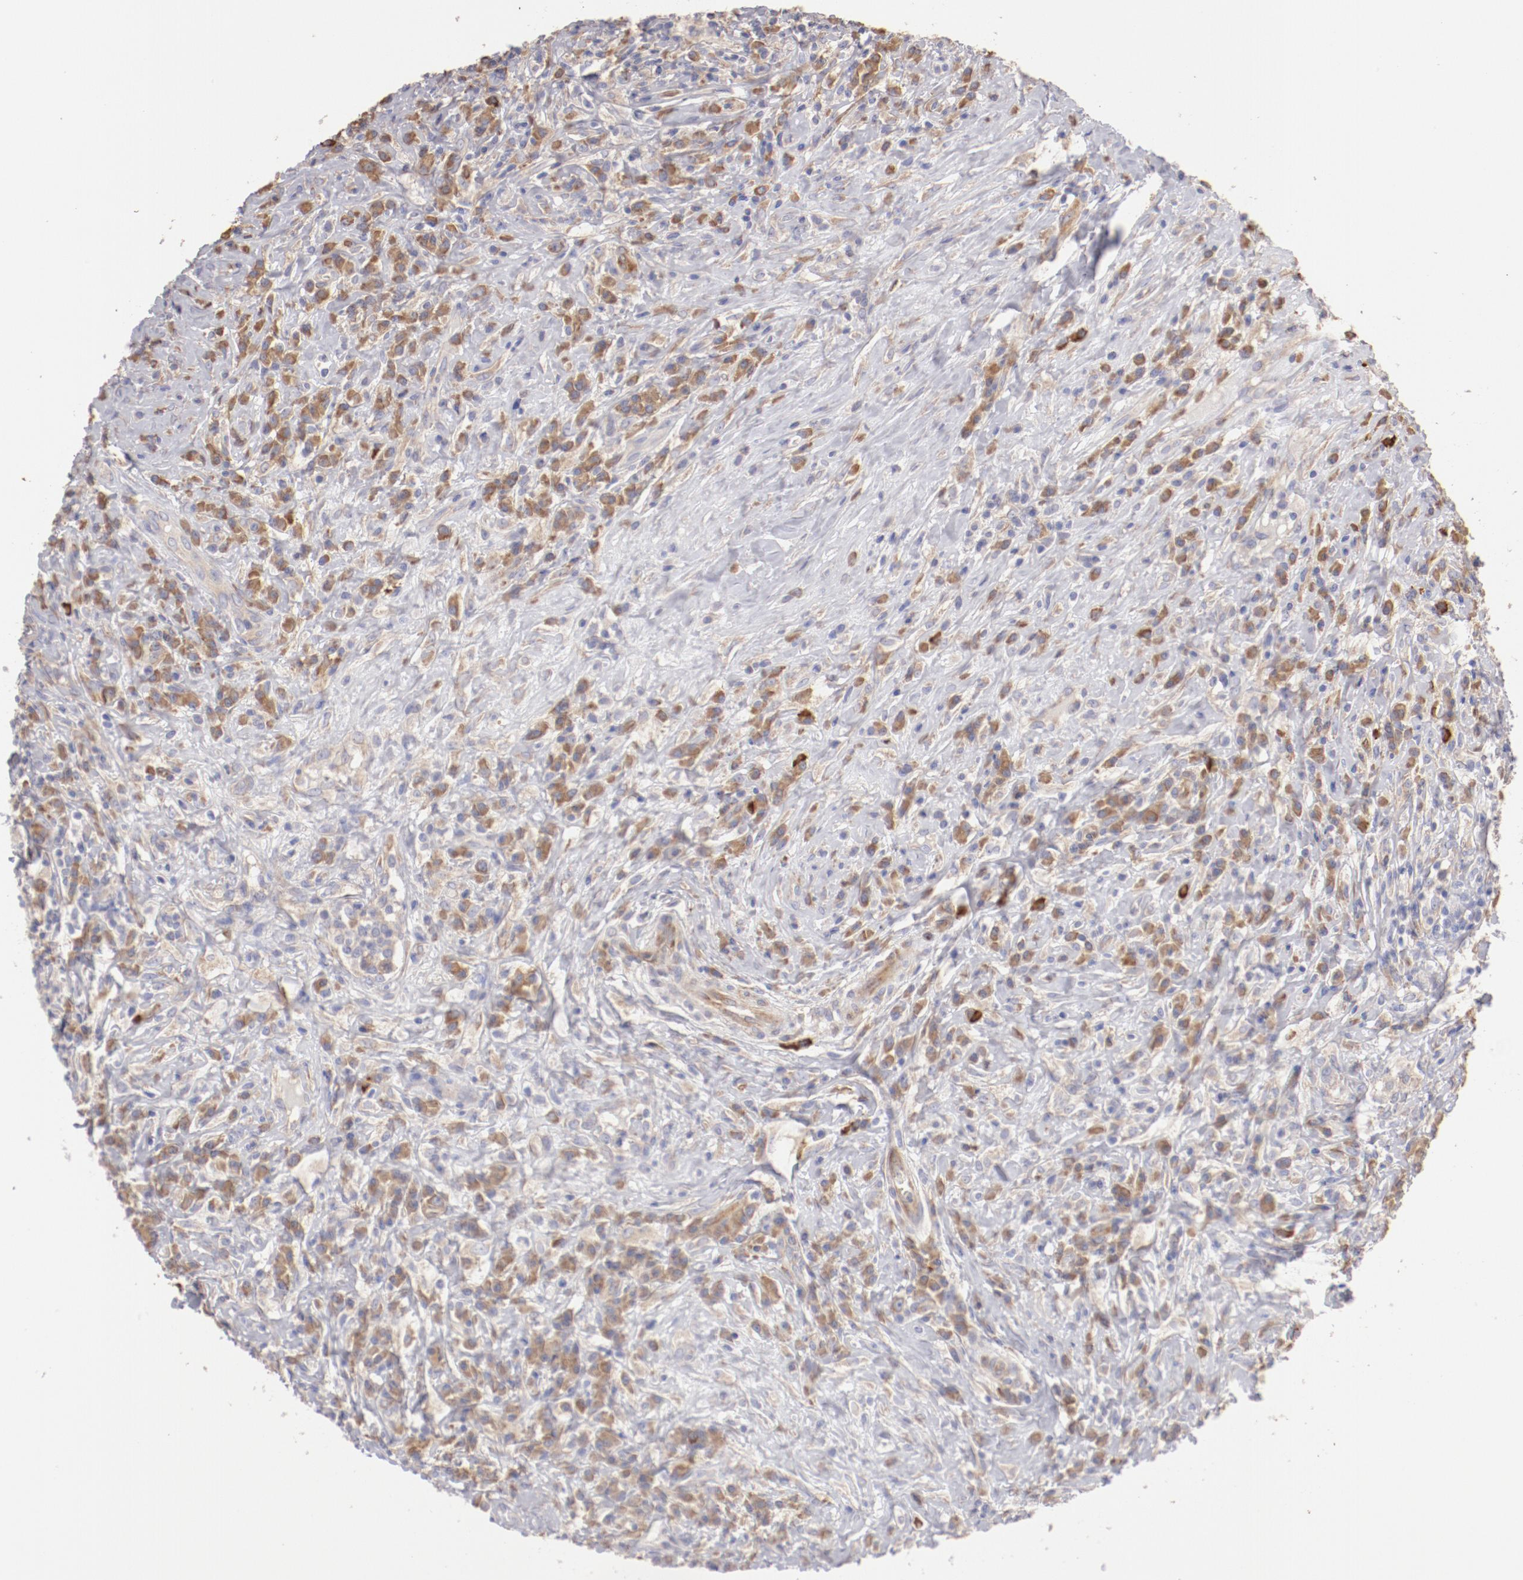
{"staining": {"intensity": "moderate", "quantity": "25%-75%", "location": "cytoplasmic/membranous"}, "tissue": "lymphoma", "cell_type": "Tumor cells", "image_type": "cancer", "snomed": [{"axis": "morphology", "description": "Hodgkin's disease, NOS"}, {"axis": "topography", "description": "Lymph node"}], "caption": "A micrograph of Hodgkin's disease stained for a protein demonstrates moderate cytoplasmic/membranous brown staining in tumor cells. Using DAB (brown) and hematoxylin (blue) stains, captured at high magnification using brightfield microscopy.", "gene": "ENTPD5", "patient": {"sex": "female", "age": 25}}